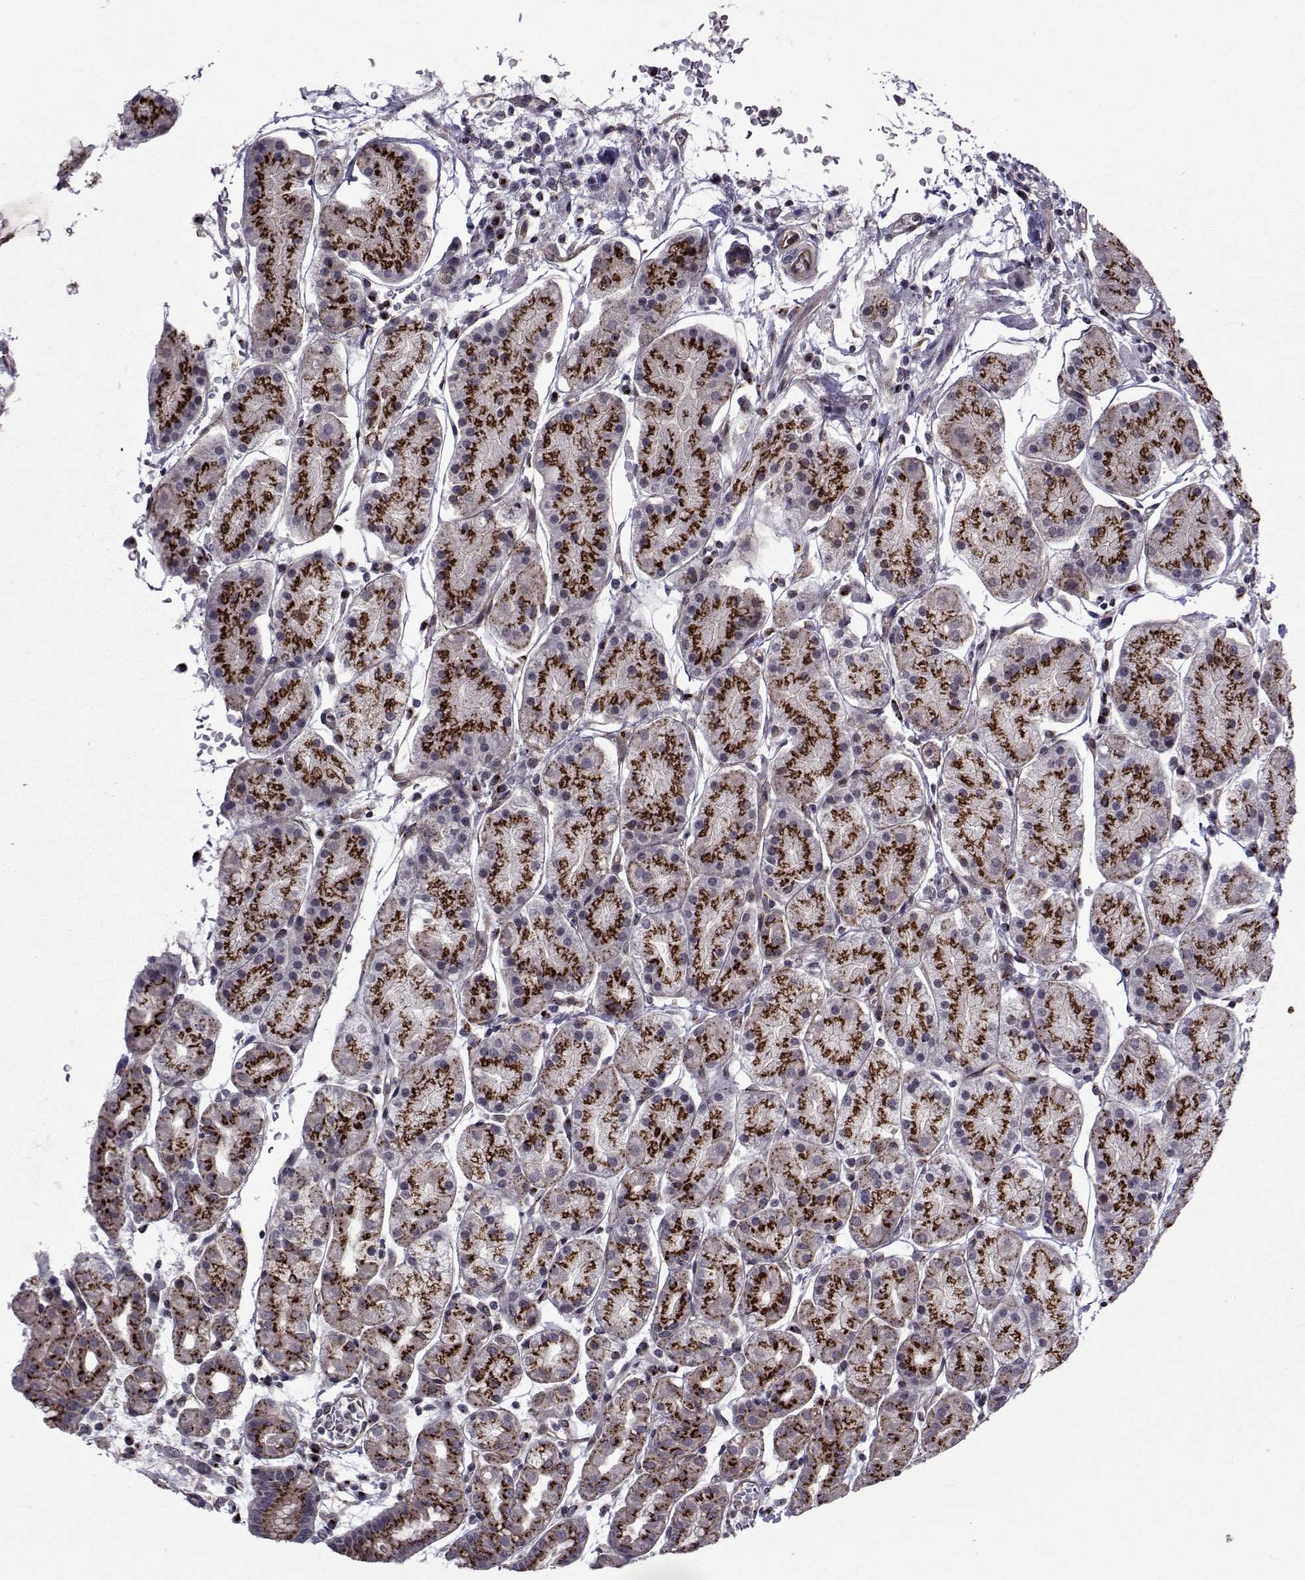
{"staining": {"intensity": "strong", "quantity": "25%-75%", "location": "cytoplasmic/membranous"}, "tissue": "stomach", "cell_type": "Glandular cells", "image_type": "normal", "snomed": [{"axis": "morphology", "description": "Normal tissue, NOS"}, {"axis": "topography", "description": "Stomach"}], "caption": "DAB (3,3'-diaminobenzidine) immunohistochemical staining of unremarkable human stomach displays strong cytoplasmic/membranous protein expression in approximately 25%-75% of glandular cells.", "gene": "ATP6V1C2", "patient": {"sex": "male", "age": 54}}